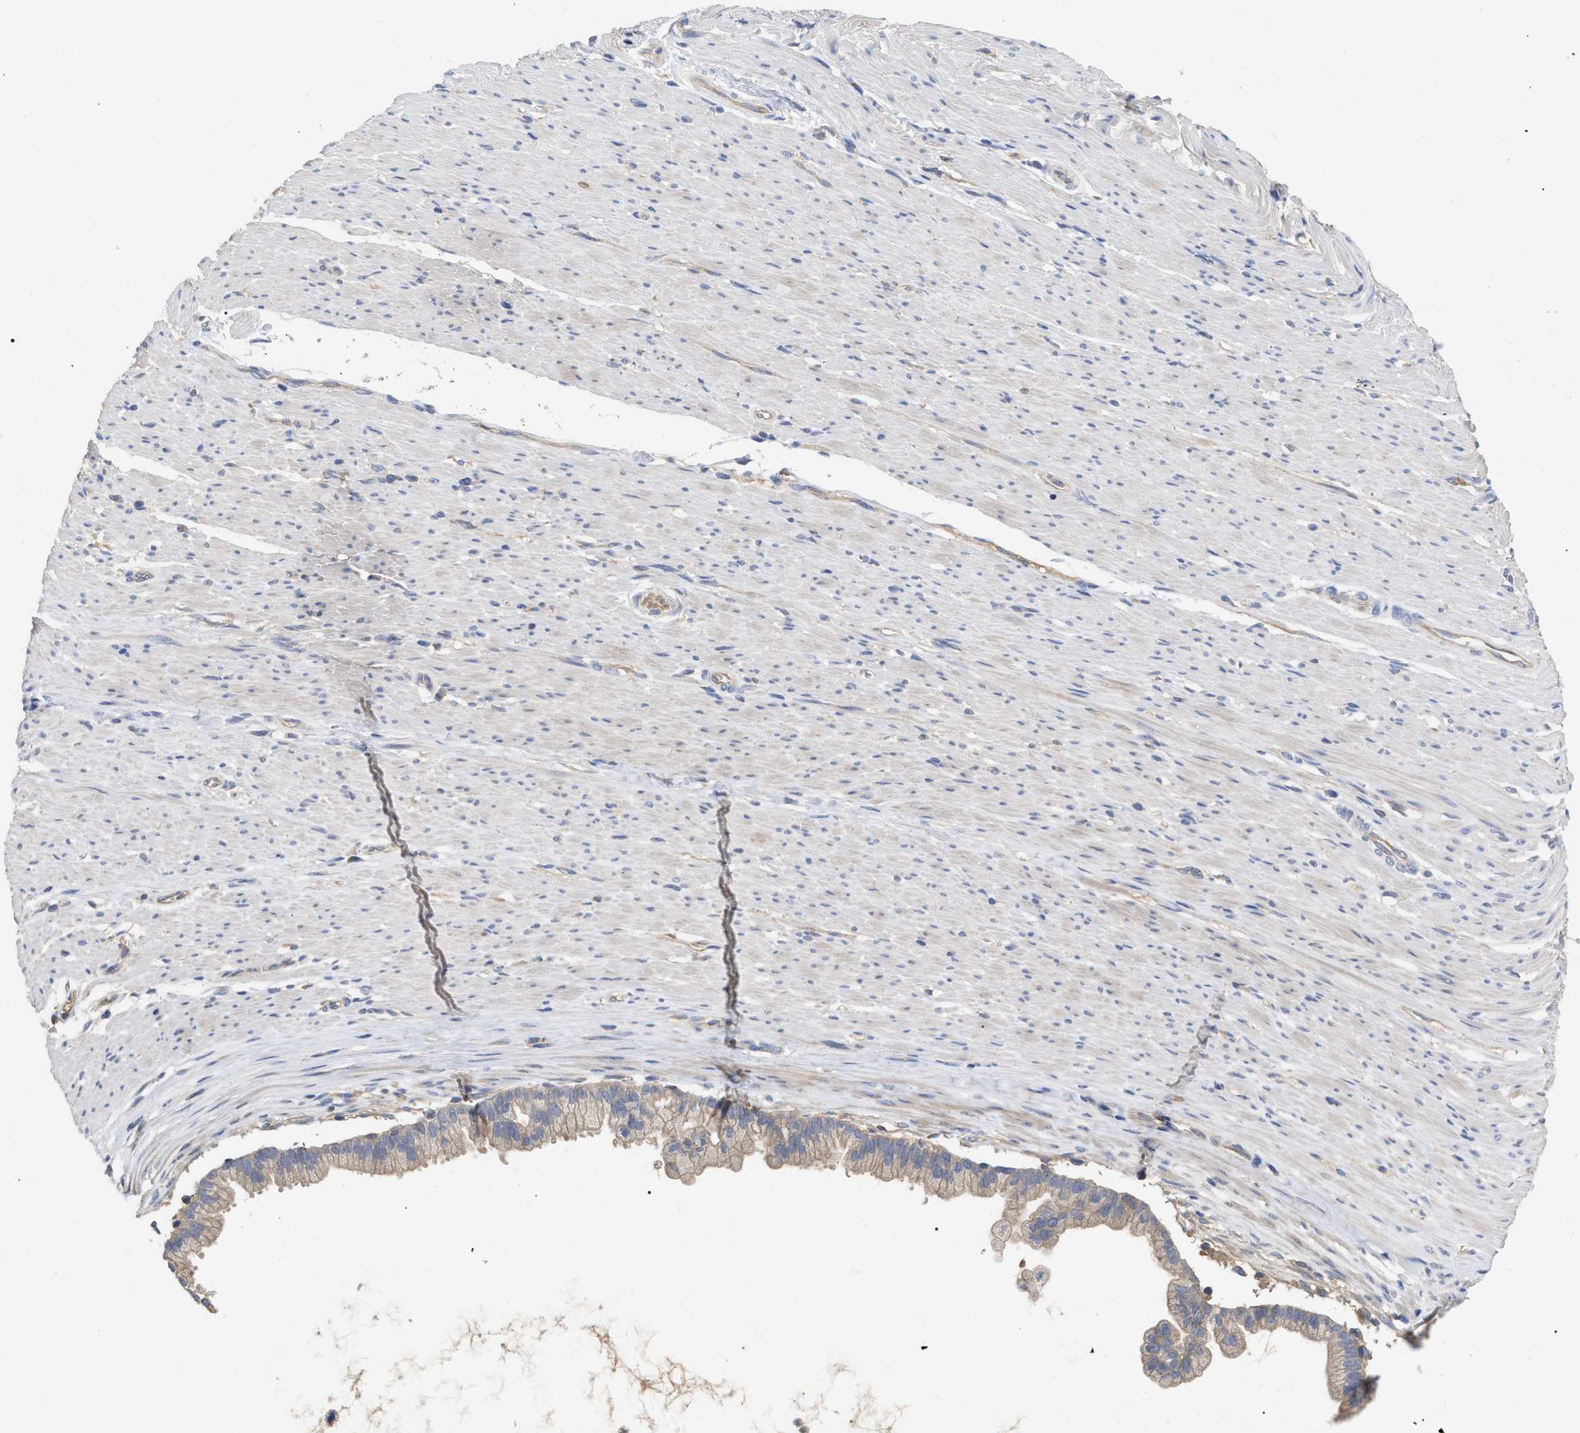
{"staining": {"intensity": "weak", "quantity": "25%-75%", "location": "cytoplasmic/membranous"}, "tissue": "pancreatic cancer", "cell_type": "Tumor cells", "image_type": "cancer", "snomed": [{"axis": "morphology", "description": "Adenocarcinoma, NOS"}, {"axis": "topography", "description": "Pancreas"}], "caption": "A low amount of weak cytoplasmic/membranous expression is seen in approximately 25%-75% of tumor cells in pancreatic cancer (adenocarcinoma) tissue. The staining is performed using DAB (3,3'-diaminobenzidine) brown chromogen to label protein expression. The nuclei are counter-stained blue using hematoxylin.", "gene": "RAP1GDS1", "patient": {"sex": "male", "age": 69}}